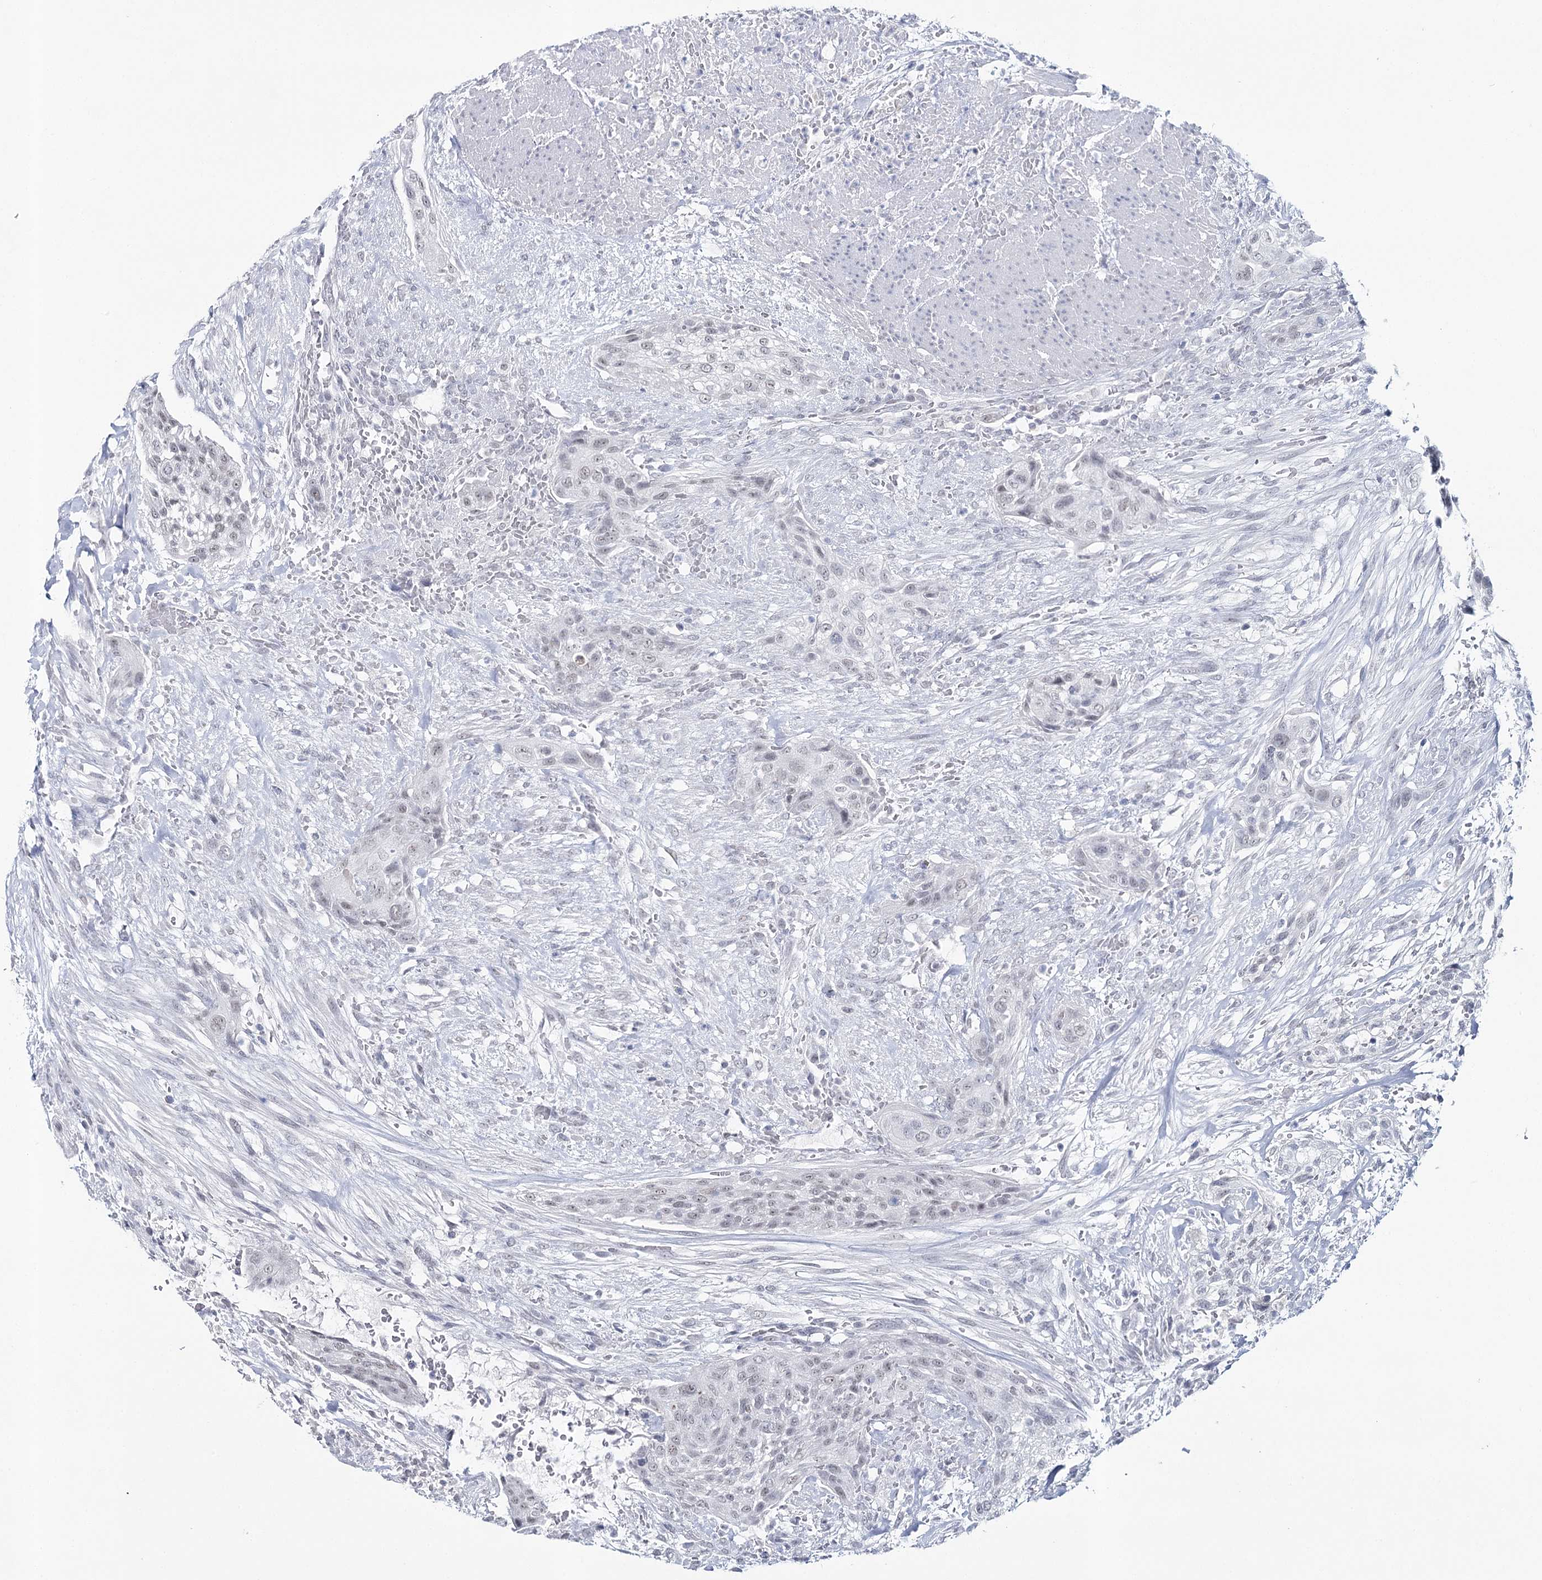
{"staining": {"intensity": "weak", "quantity": ">75%", "location": "nuclear"}, "tissue": "urothelial cancer", "cell_type": "Tumor cells", "image_type": "cancer", "snomed": [{"axis": "morphology", "description": "Urothelial carcinoma, High grade"}, {"axis": "topography", "description": "Urinary bladder"}], "caption": "A histopathology image of urothelial cancer stained for a protein displays weak nuclear brown staining in tumor cells.", "gene": "ZC3H8", "patient": {"sex": "male", "age": 35}}